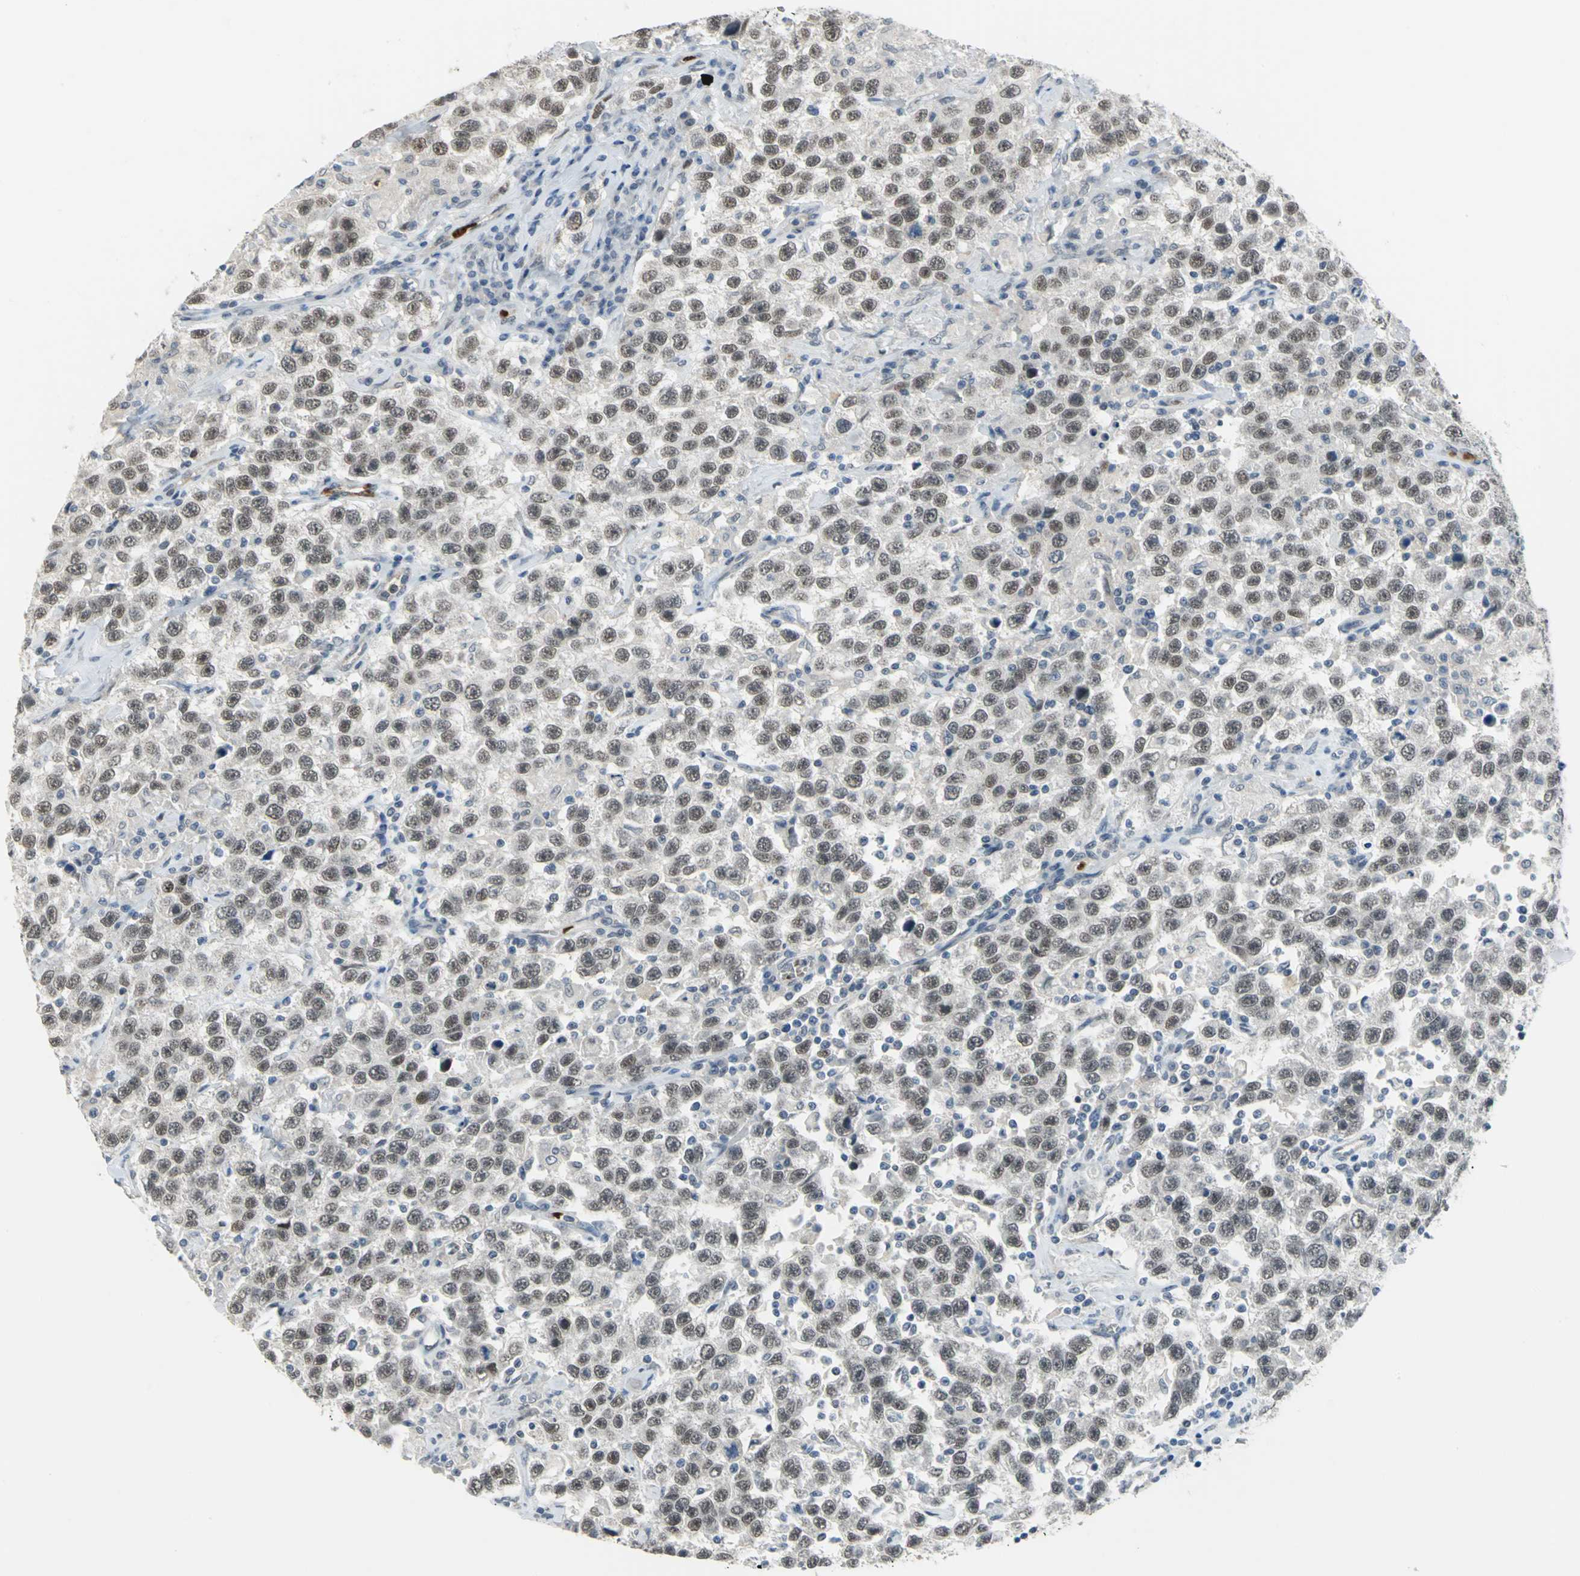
{"staining": {"intensity": "moderate", "quantity": ">75%", "location": "nuclear"}, "tissue": "testis cancer", "cell_type": "Tumor cells", "image_type": "cancer", "snomed": [{"axis": "morphology", "description": "Seminoma, NOS"}, {"axis": "topography", "description": "Testis"}], "caption": "Testis cancer (seminoma) tissue exhibits moderate nuclear staining in about >75% of tumor cells", "gene": "GLI3", "patient": {"sex": "male", "age": 41}}